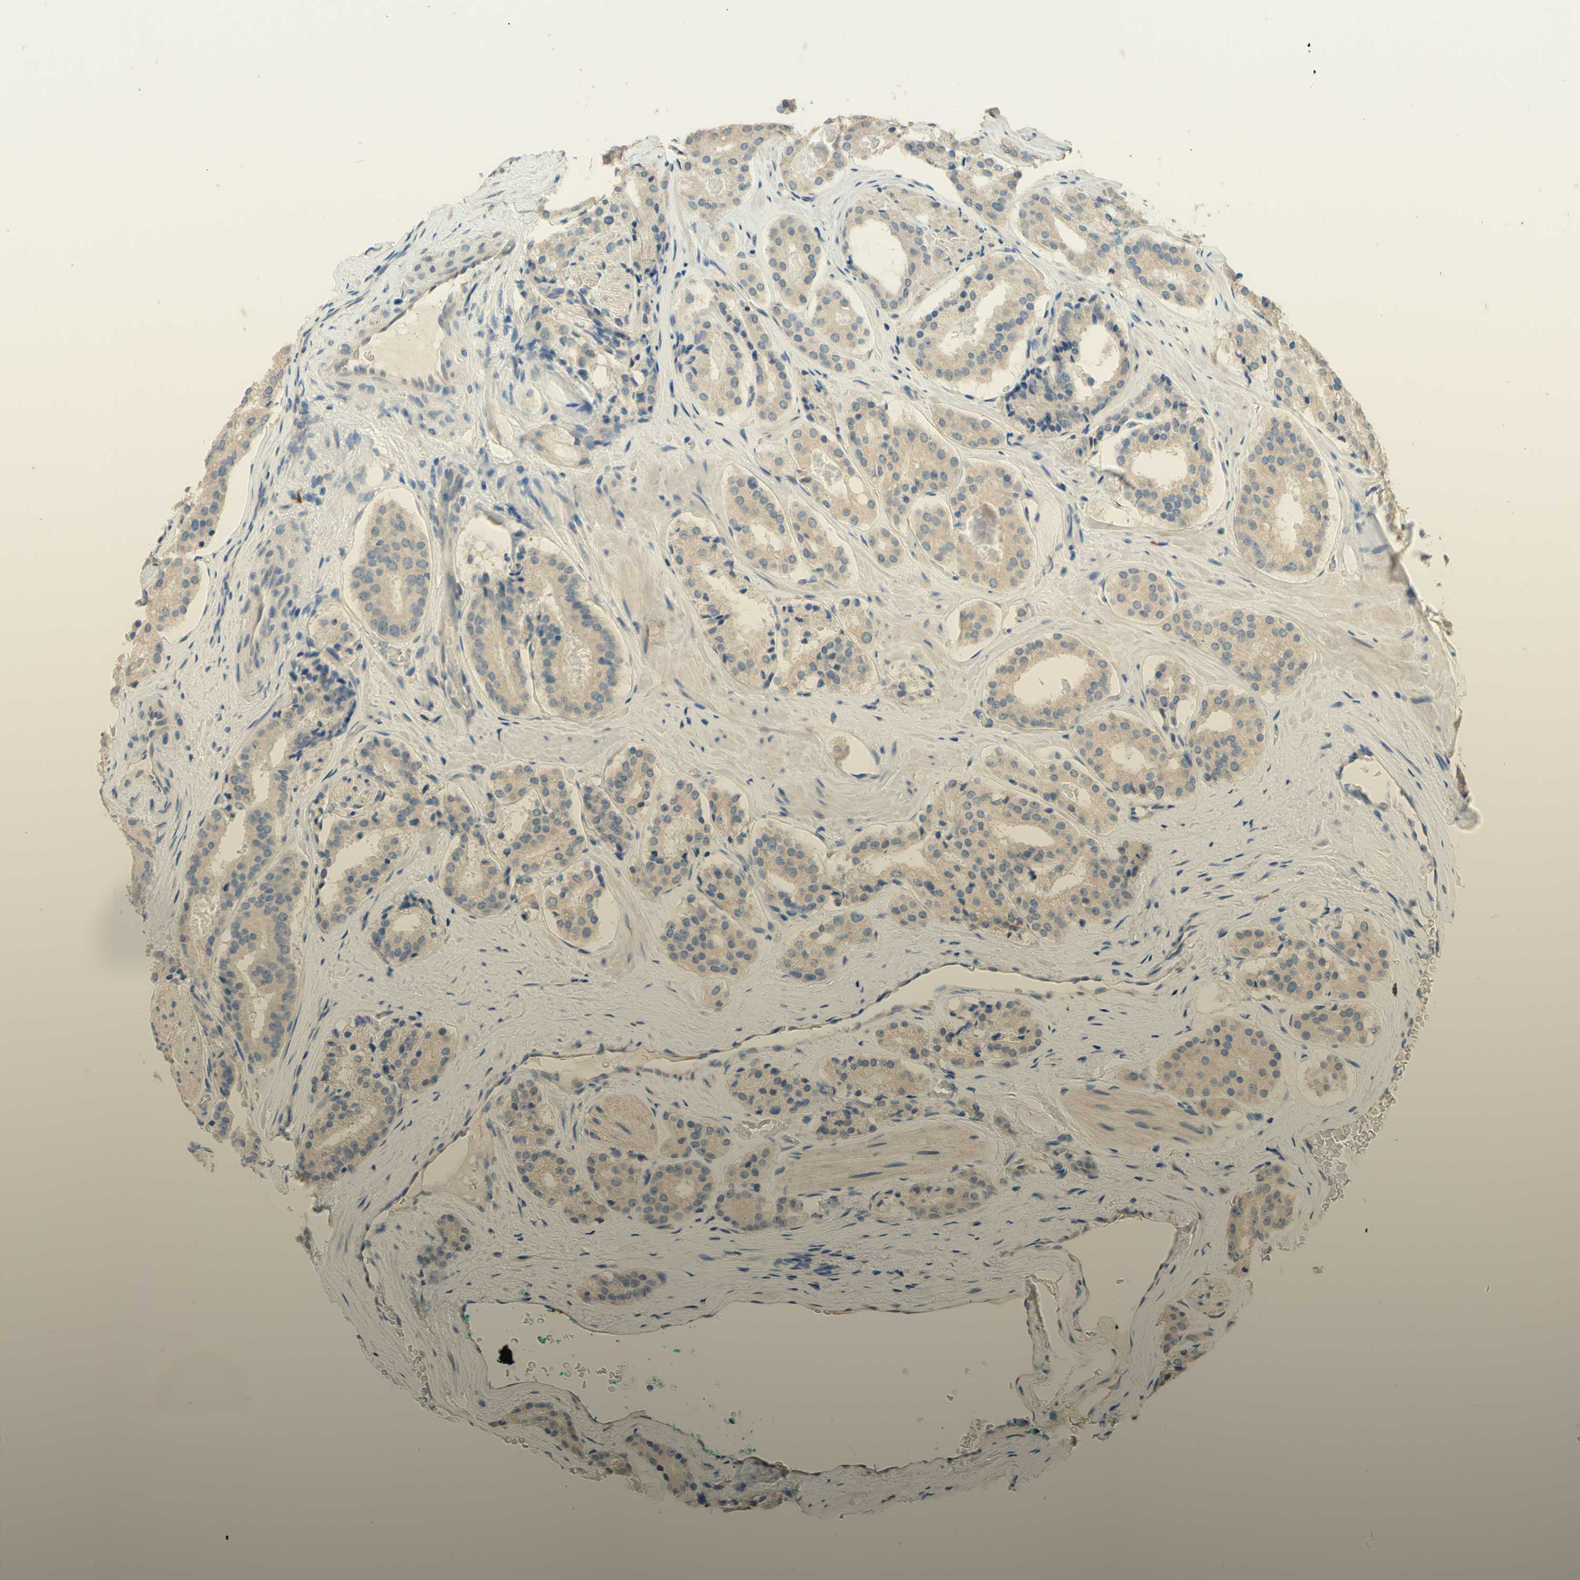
{"staining": {"intensity": "weak", "quantity": ">75%", "location": "cytoplasmic/membranous"}, "tissue": "prostate cancer", "cell_type": "Tumor cells", "image_type": "cancer", "snomed": [{"axis": "morphology", "description": "Adenocarcinoma, High grade"}, {"axis": "topography", "description": "Prostate"}], "caption": "Protein staining of prostate cancer (adenocarcinoma (high-grade)) tissue exhibits weak cytoplasmic/membranous staining in about >75% of tumor cells.", "gene": "SMIM19", "patient": {"sex": "male", "age": 60}}